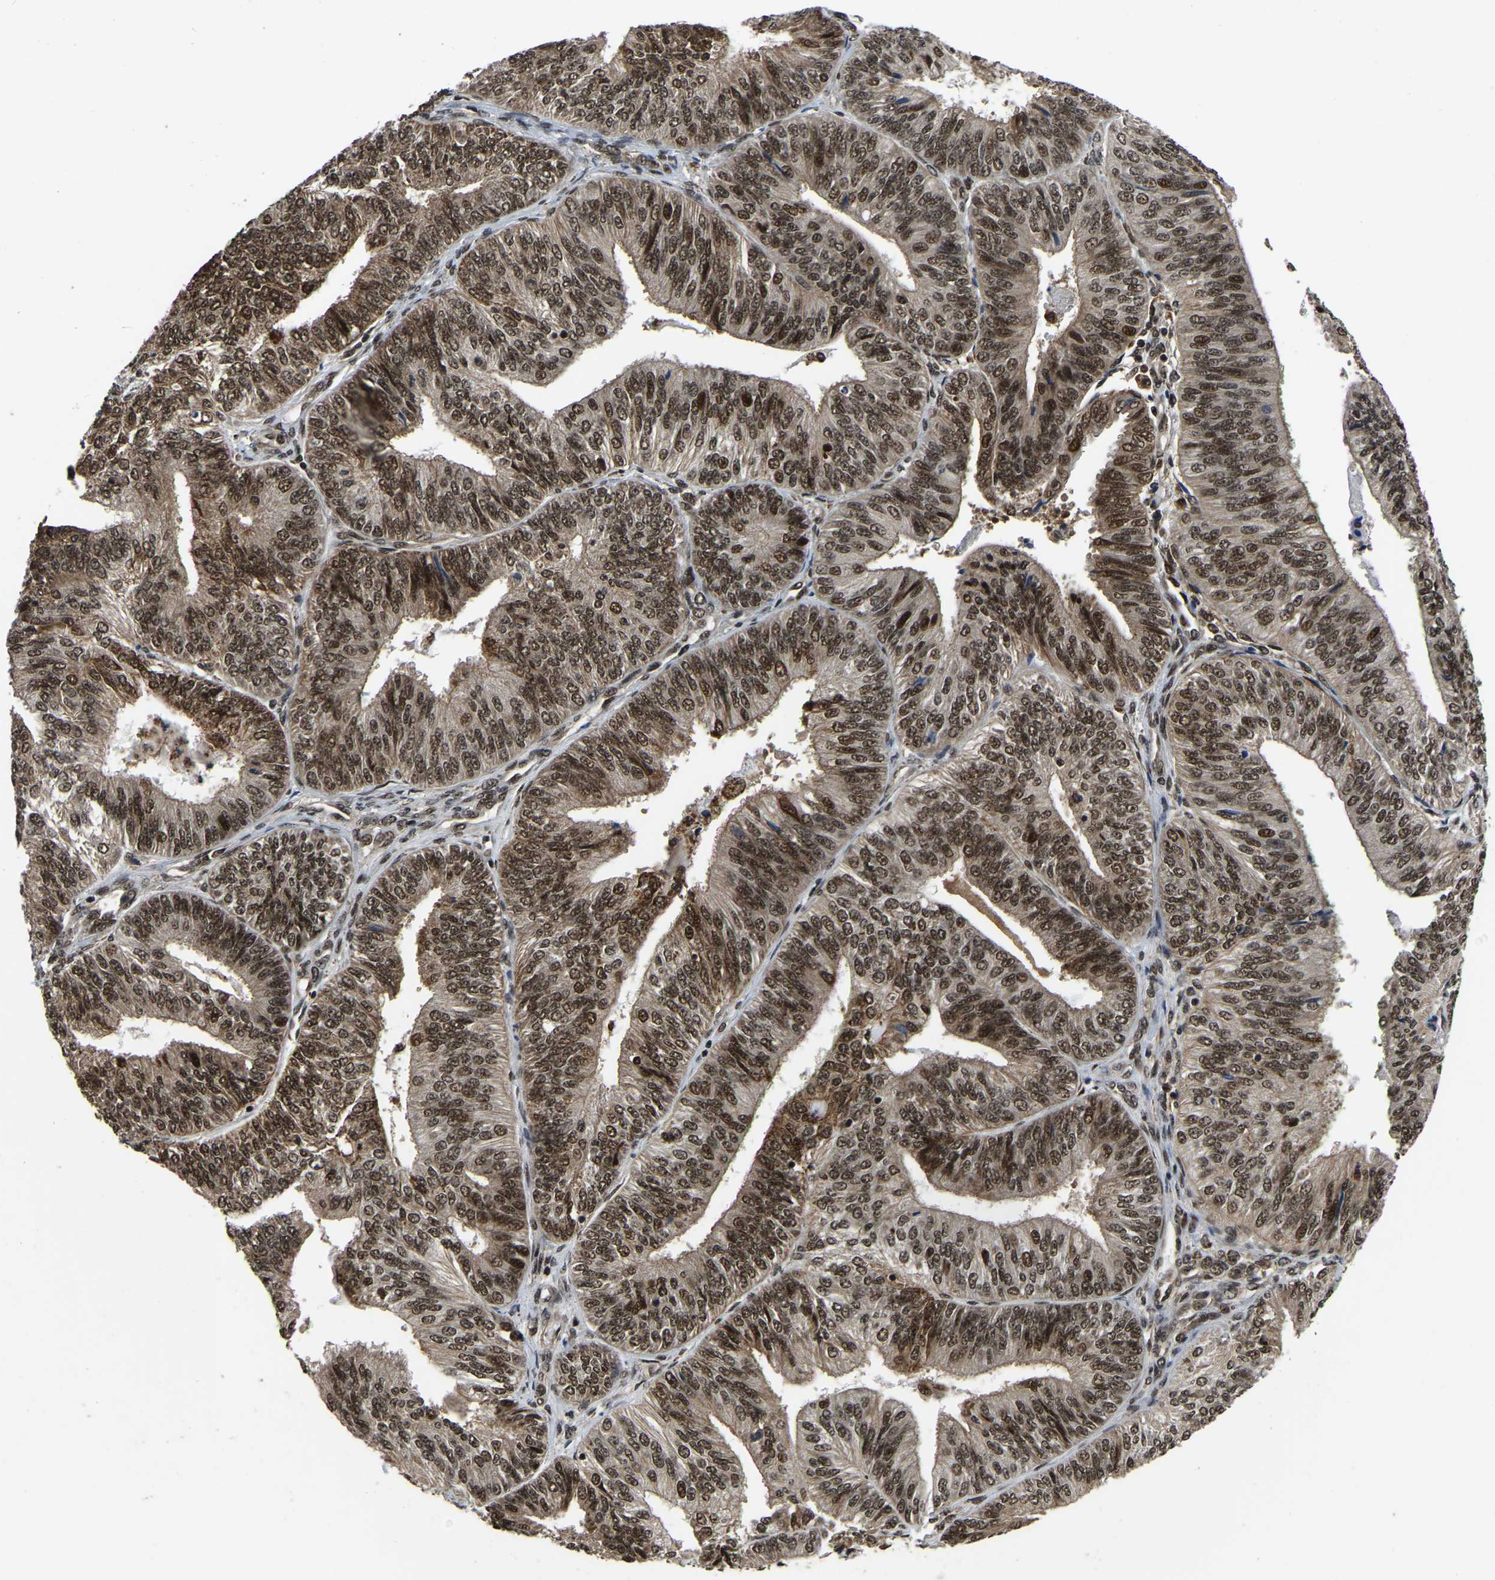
{"staining": {"intensity": "moderate", "quantity": ">75%", "location": "nuclear"}, "tissue": "endometrial cancer", "cell_type": "Tumor cells", "image_type": "cancer", "snomed": [{"axis": "morphology", "description": "Adenocarcinoma, NOS"}, {"axis": "topography", "description": "Endometrium"}], "caption": "Moderate nuclear protein positivity is identified in approximately >75% of tumor cells in adenocarcinoma (endometrial). Nuclei are stained in blue.", "gene": "CIAO1", "patient": {"sex": "female", "age": 58}}